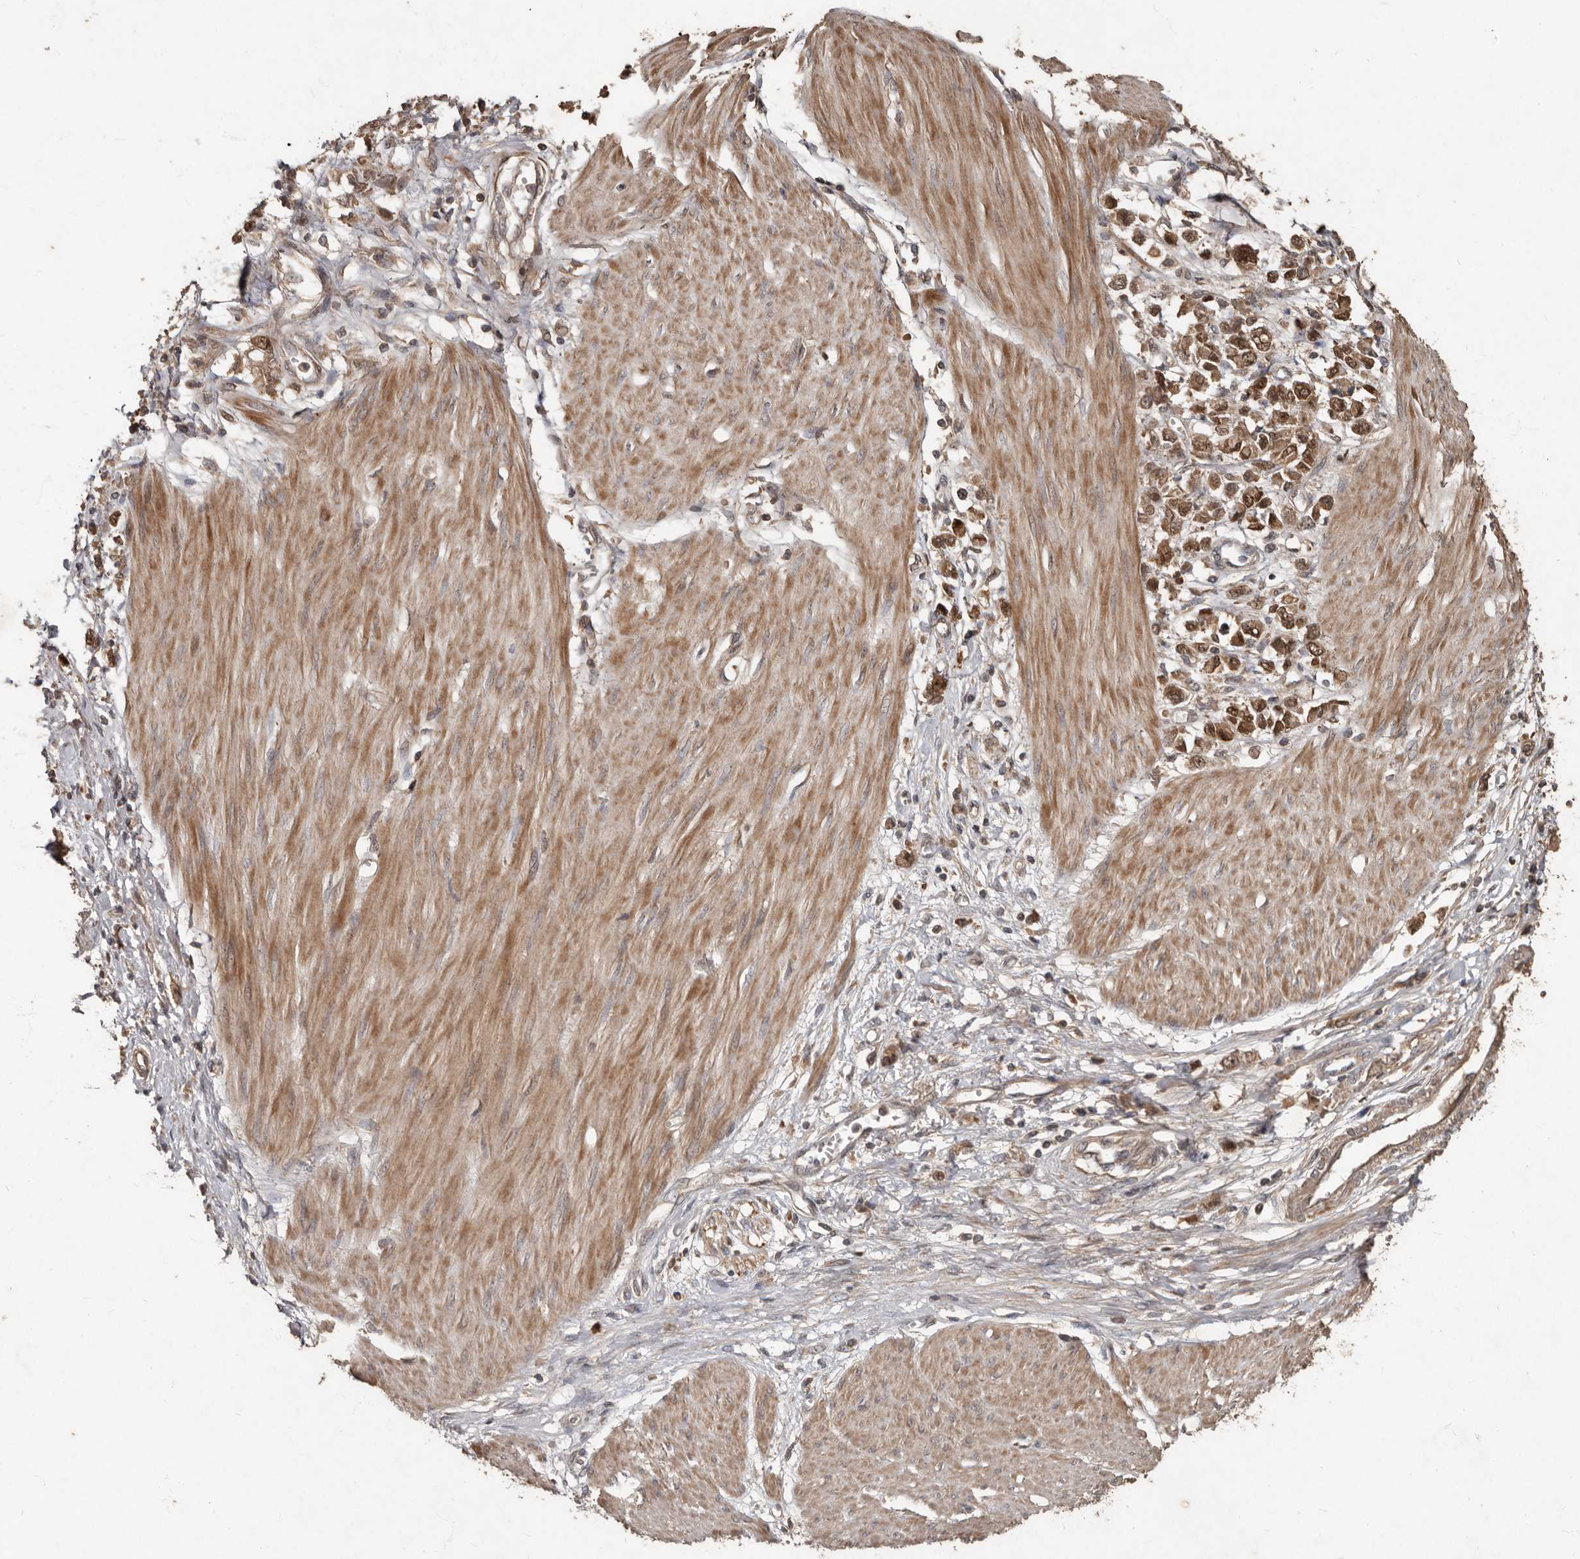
{"staining": {"intensity": "moderate", "quantity": ">75%", "location": "cytoplasmic/membranous,nuclear"}, "tissue": "stomach cancer", "cell_type": "Tumor cells", "image_type": "cancer", "snomed": [{"axis": "morphology", "description": "Adenocarcinoma, NOS"}, {"axis": "topography", "description": "Stomach"}], "caption": "Stomach cancer was stained to show a protein in brown. There is medium levels of moderate cytoplasmic/membranous and nuclear staining in approximately >75% of tumor cells.", "gene": "KIF26B", "patient": {"sex": "female", "age": 76}}